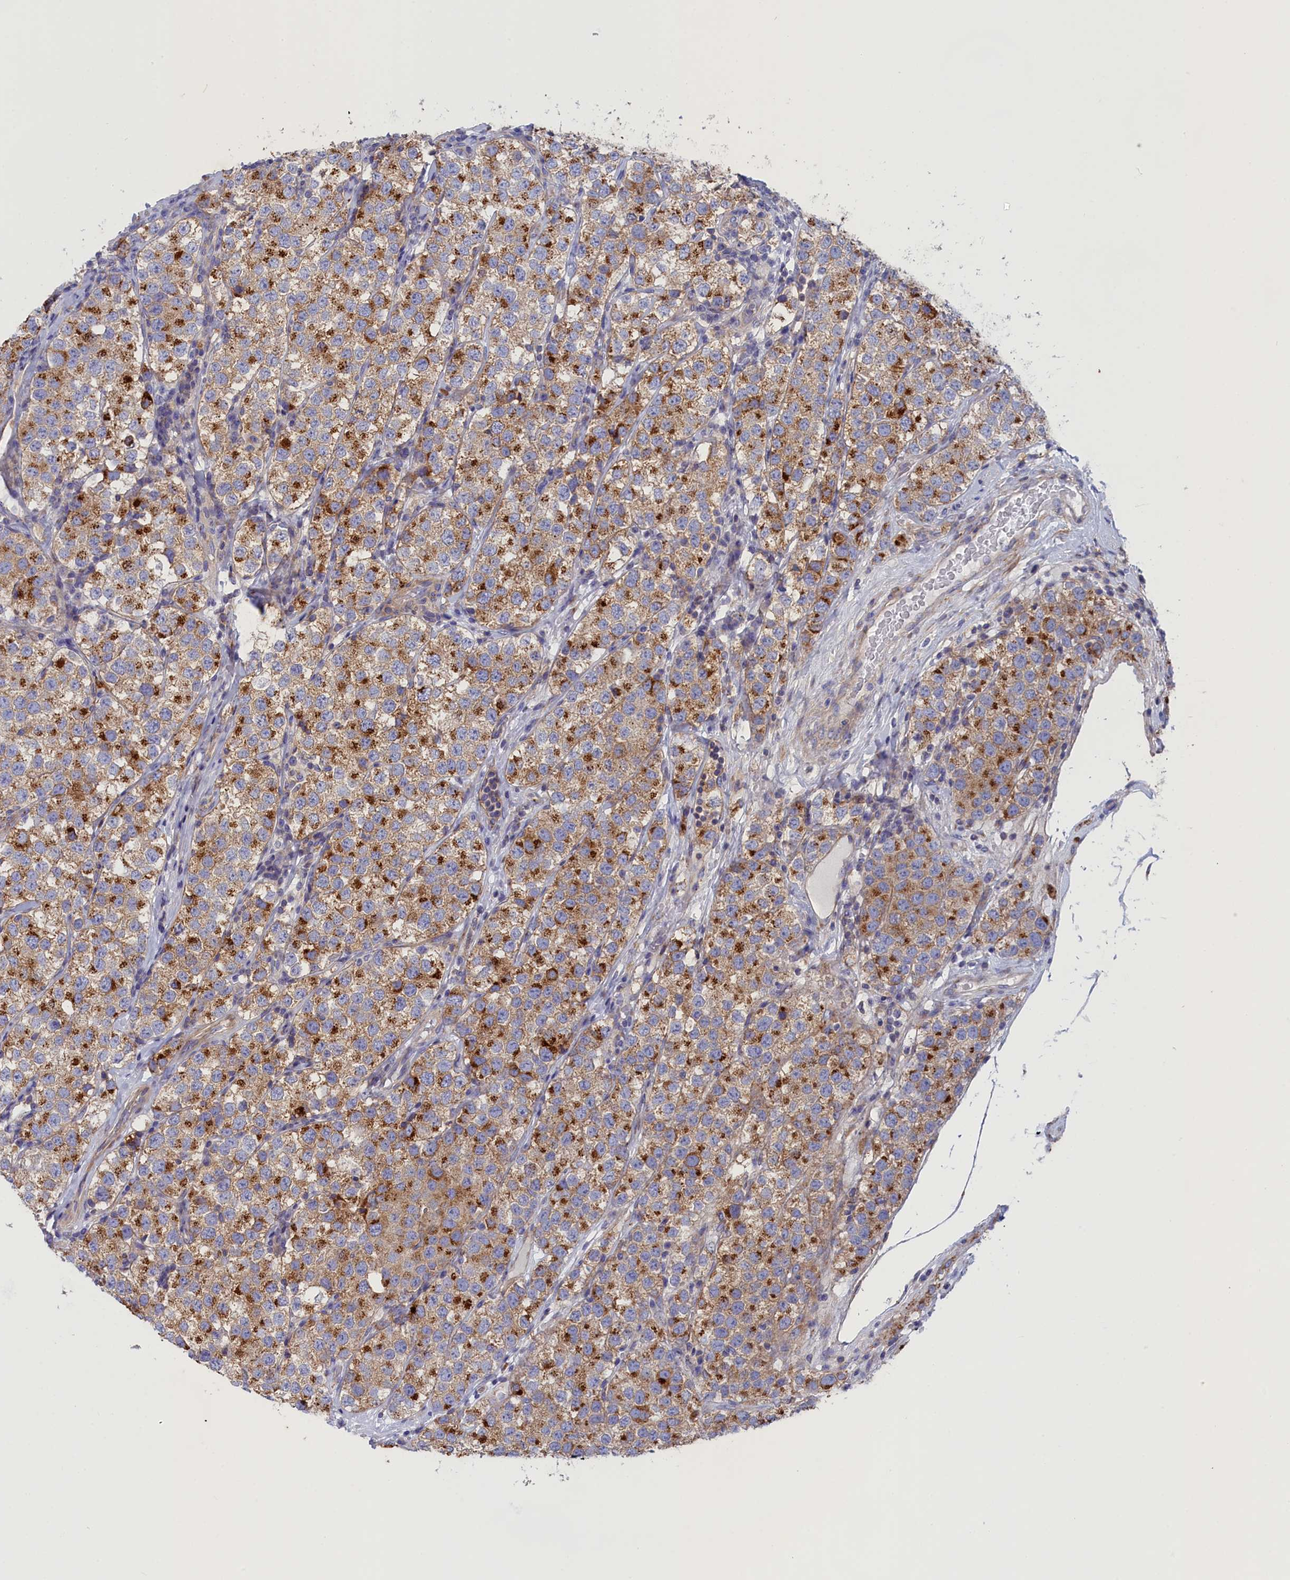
{"staining": {"intensity": "strong", "quantity": "25%-75%", "location": "cytoplasmic/membranous"}, "tissue": "testis cancer", "cell_type": "Tumor cells", "image_type": "cancer", "snomed": [{"axis": "morphology", "description": "Seminoma, NOS"}, {"axis": "topography", "description": "Testis"}], "caption": "An image of human testis cancer stained for a protein demonstrates strong cytoplasmic/membranous brown staining in tumor cells.", "gene": "SCAMP4", "patient": {"sex": "male", "age": 34}}